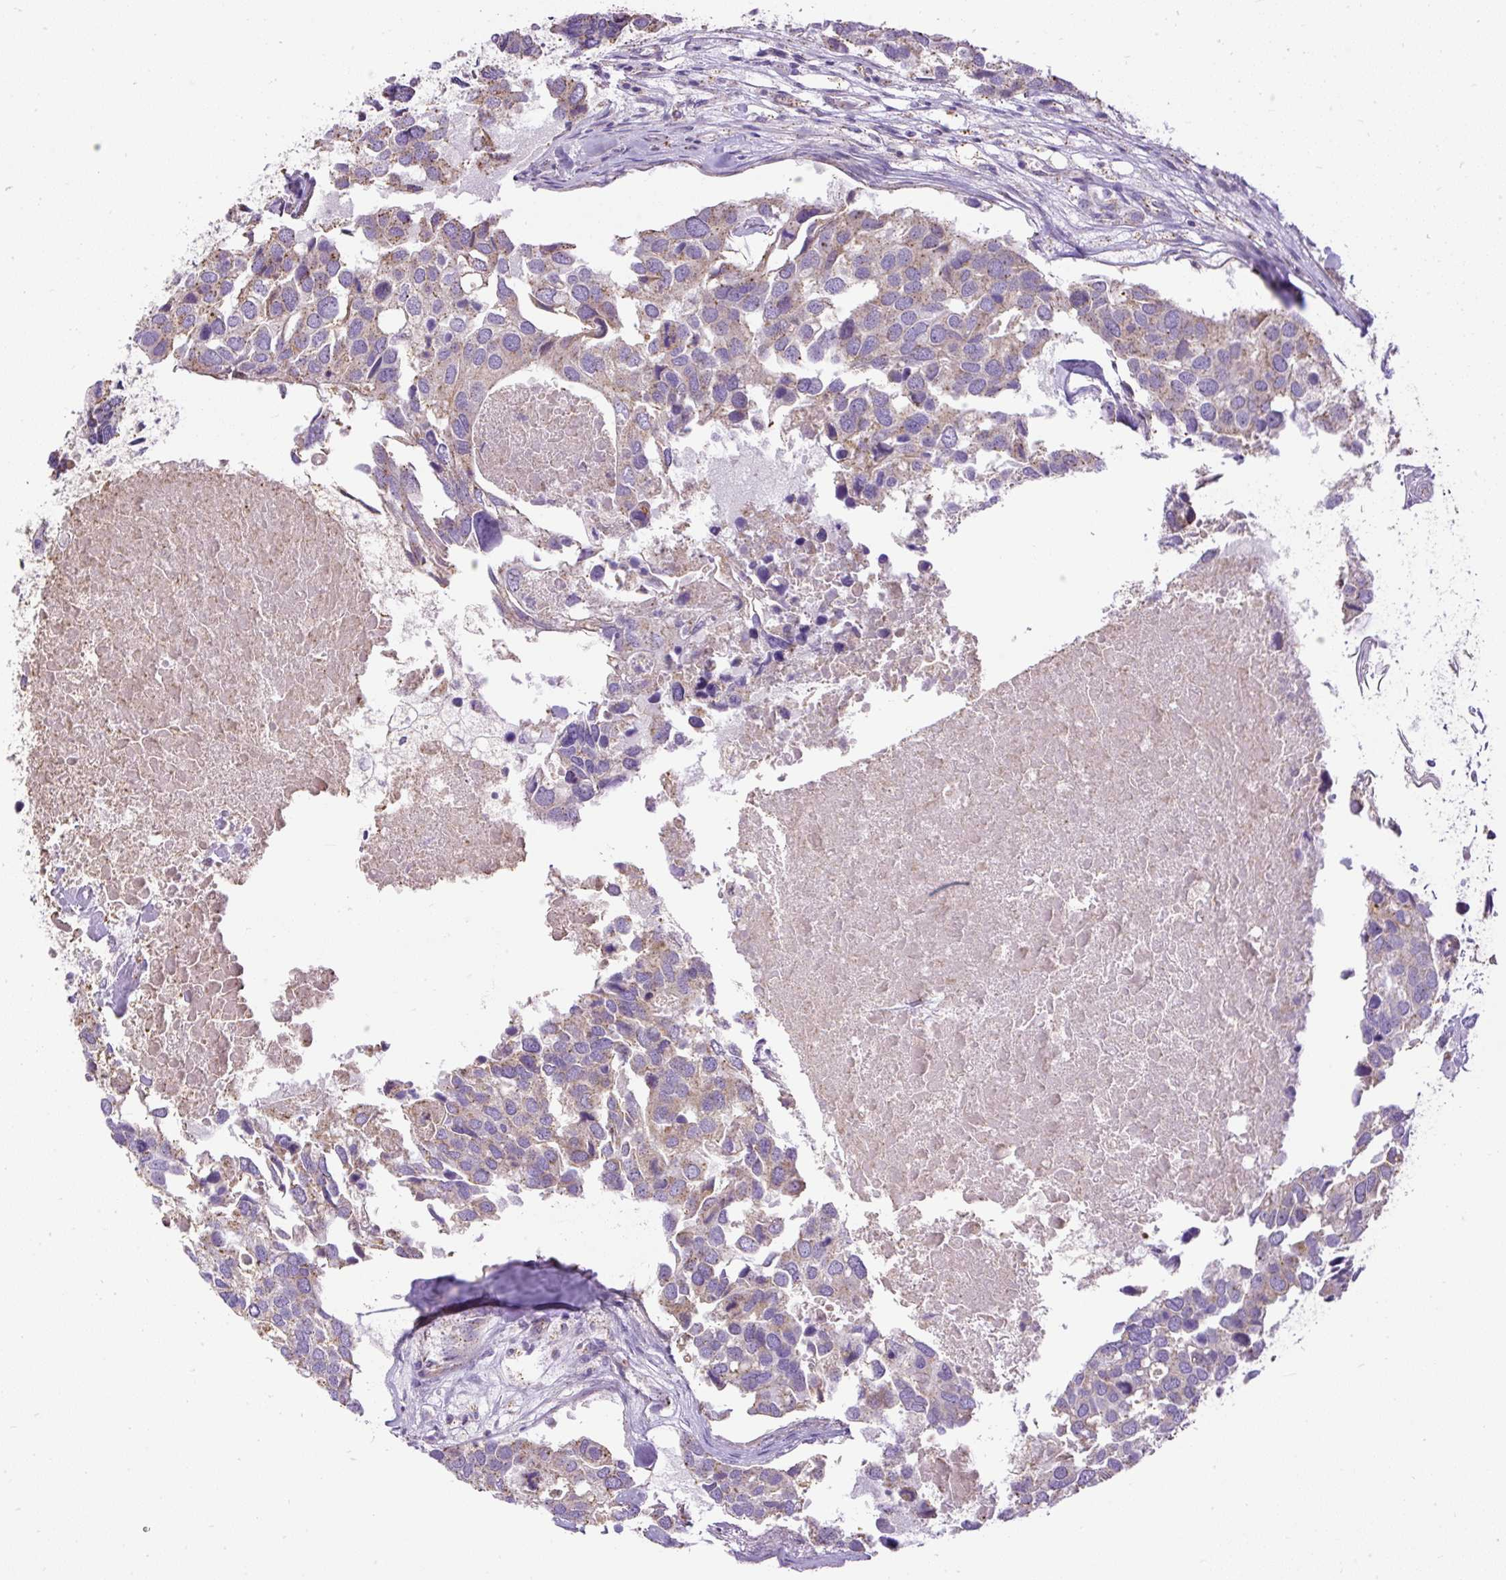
{"staining": {"intensity": "weak", "quantity": "25%-75%", "location": "cytoplasmic/membranous"}, "tissue": "breast cancer", "cell_type": "Tumor cells", "image_type": "cancer", "snomed": [{"axis": "morphology", "description": "Duct carcinoma"}, {"axis": "topography", "description": "Breast"}], "caption": "The immunohistochemical stain highlights weak cytoplasmic/membranous staining in tumor cells of breast cancer (invasive ductal carcinoma) tissue.", "gene": "CFAP47", "patient": {"sex": "female", "age": 83}}